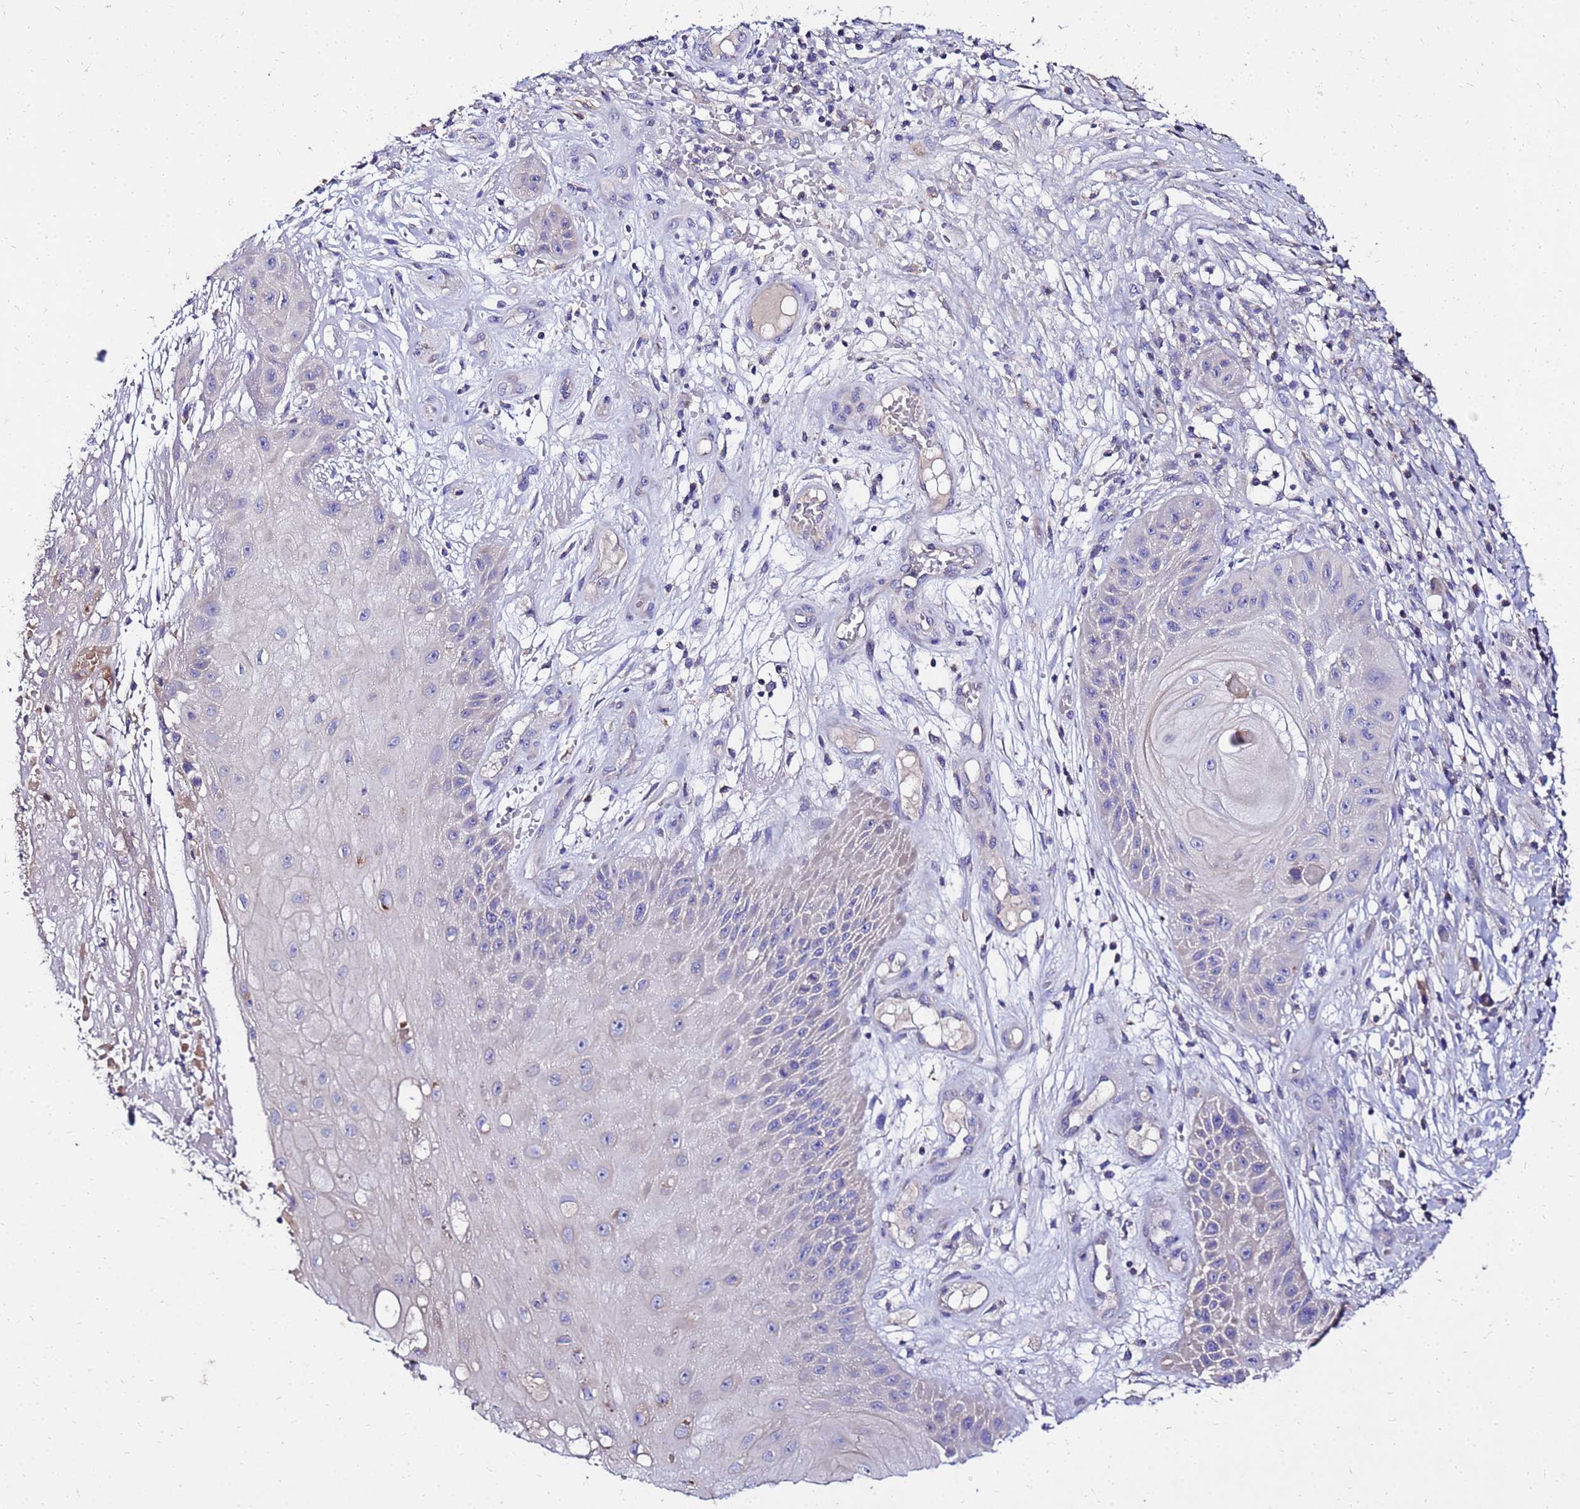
{"staining": {"intensity": "negative", "quantity": "none", "location": "none"}, "tissue": "skin cancer", "cell_type": "Tumor cells", "image_type": "cancer", "snomed": [{"axis": "morphology", "description": "Squamous cell carcinoma, NOS"}, {"axis": "topography", "description": "Skin"}], "caption": "A photomicrograph of human skin cancer (squamous cell carcinoma) is negative for staining in tumor cells. (Stains: DAB (3,3'-diaminobenzidine) IHC with hematoxylin counter stain, Microscopy: brightfield microscopy at high magnification).", "gene": "COX14", "patient": {"sex": "male", "age": 70}}